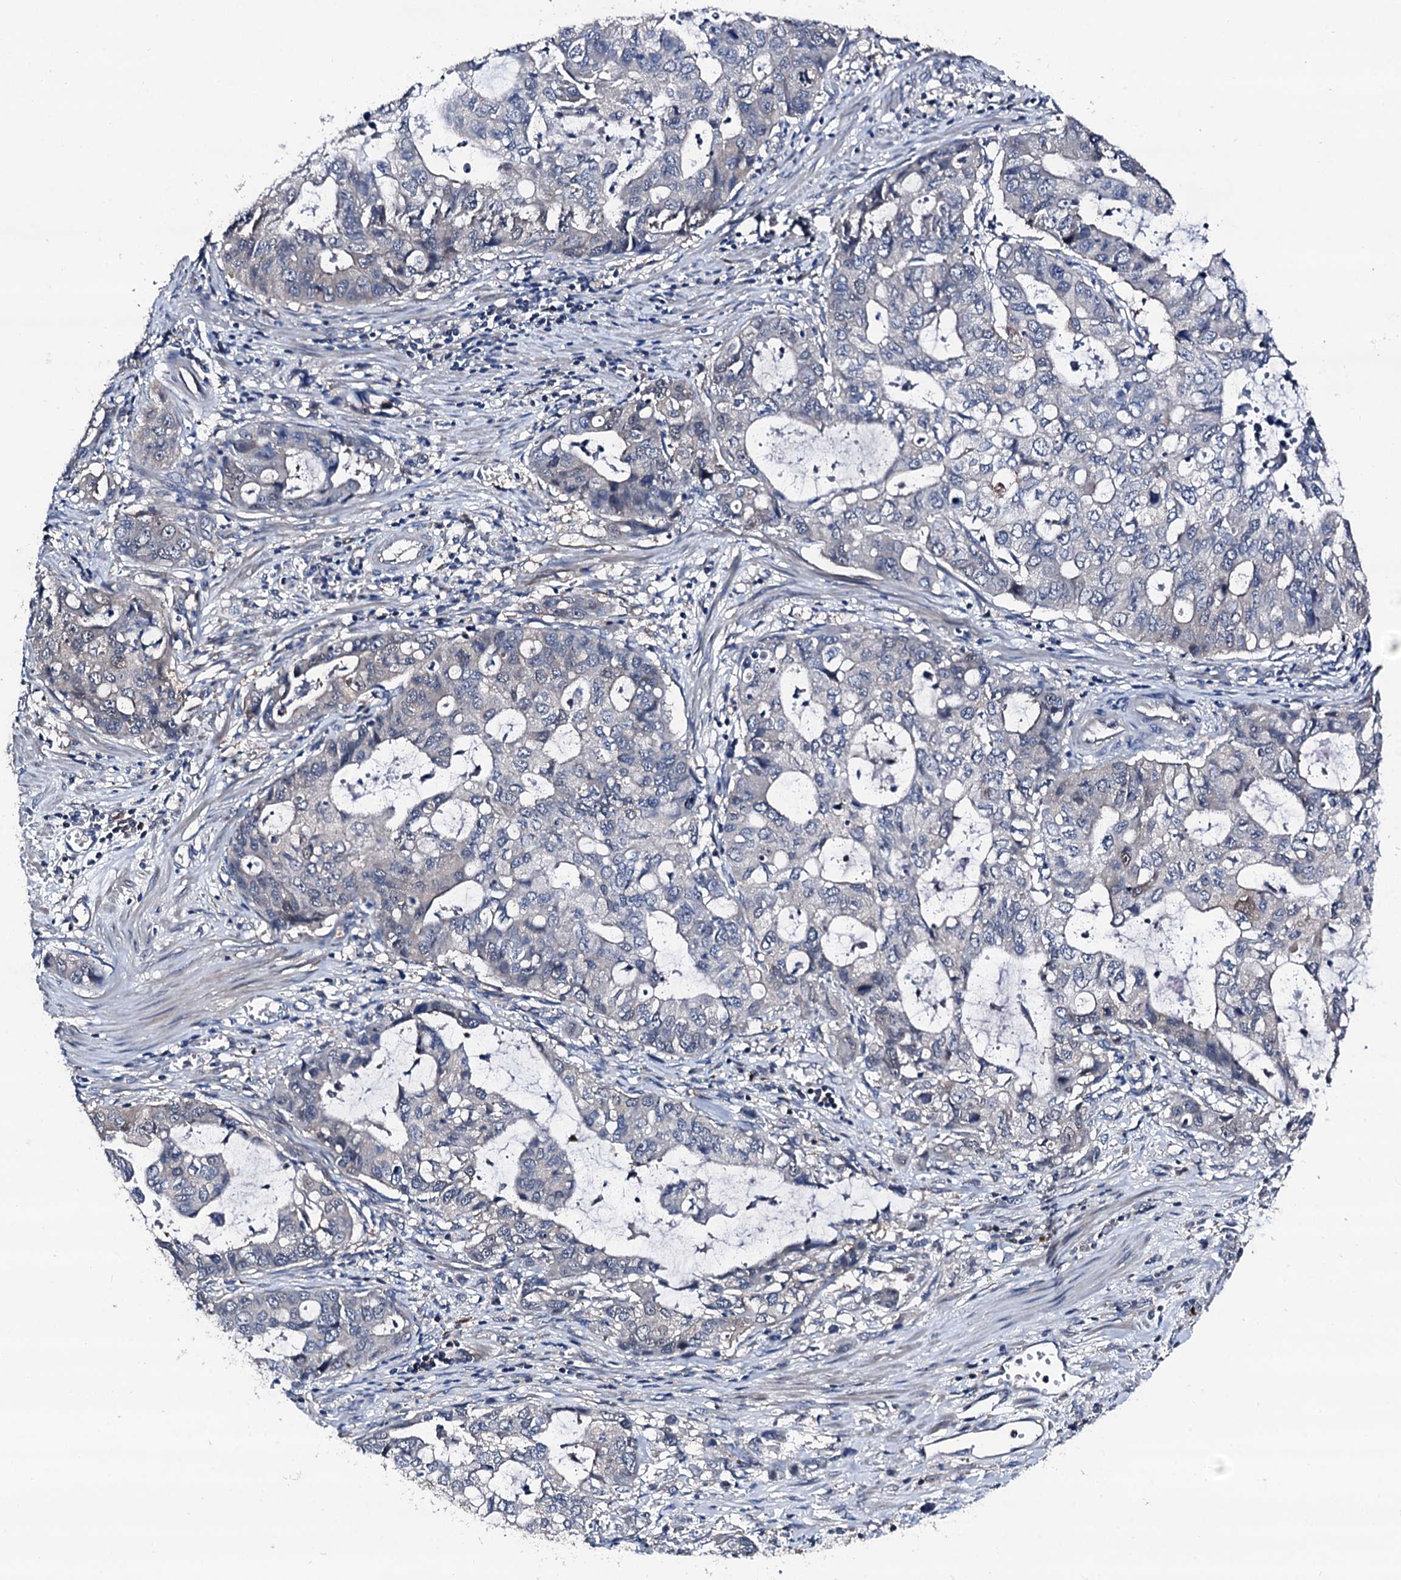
{"staining": {"intensity": "negative", "quantity": "none", "location": "none"}, "tissue": "stomach cancer", "cell_type": "Tumor cells", "image_type": "cancer", "snomed": [{"axis": "morphology", "description": "Adenocarcinoma, NOS"}, {"axis": "topography", "description": "Stomach, upper"}], "caption": "IHC of adenocarcinoma (stomach) demonstrates no staining in tumor cells.", "gene": "TRAFD1", "patient": {"sex": "female", "age": 52}}